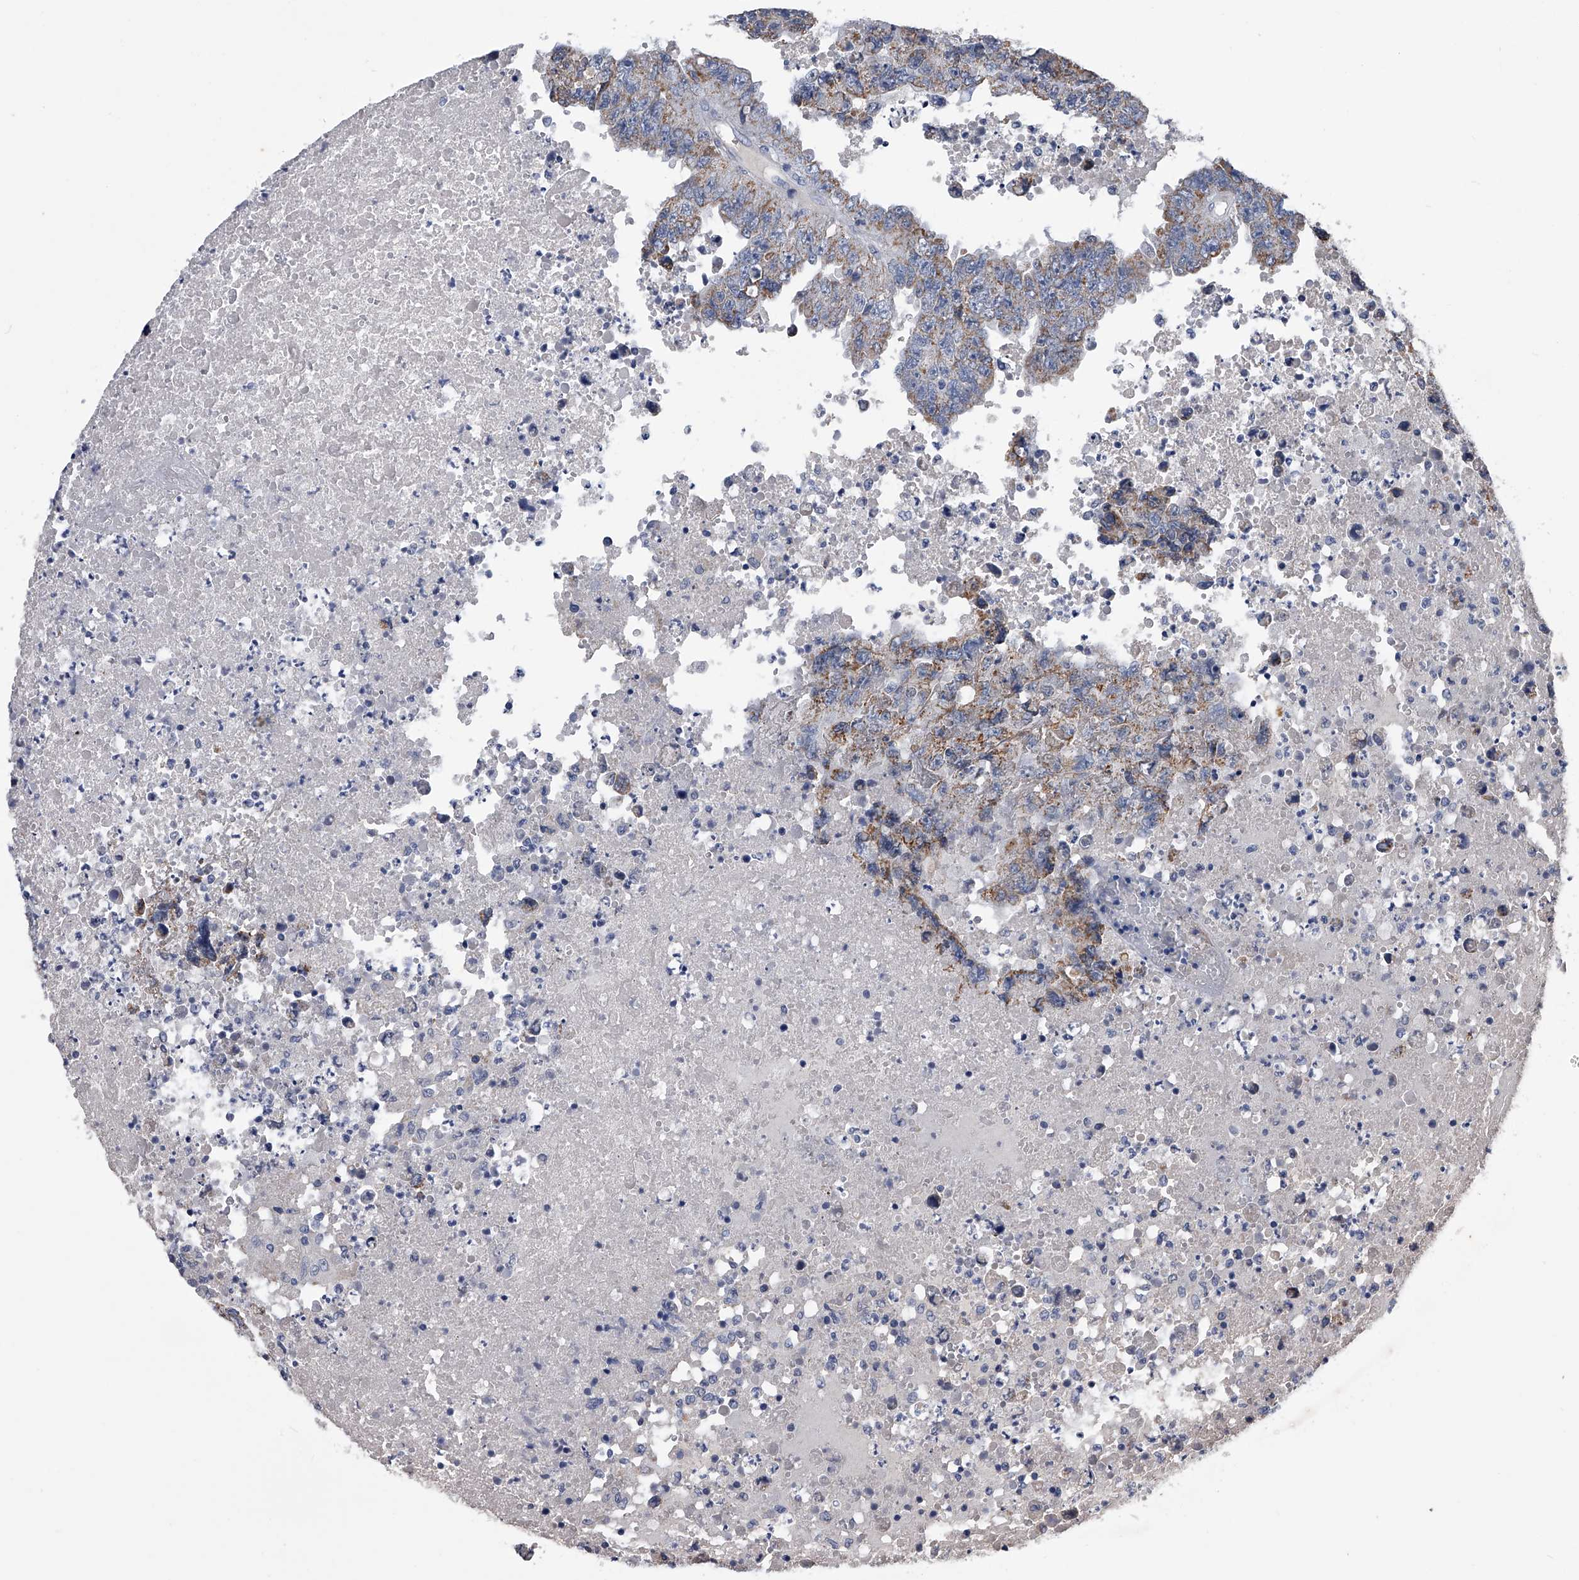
{"staining": {"intensity": "weak", "quantity": "25%-75%", "location": "cytoplasmic/membranous"}, "tissue": "testis cancer", "cell_type": "Tumor cells", "image_type": "cancer", "snomed": [{"axis": "morphology", "description": "Necrosis, NOS"}, {"axis": "morphology", "description": "Carcinoma, Embryonal, NOS"}, {"axis": "topography", "description": "Testis"}], "caption": "Human testis cancer stained for a protein (brown) shows weak cytoplasmic/membranous positive expression in about 25%-75% of tumor cells.", "gene": "OAT", "patient": {"sex": "male", "age": 19}}